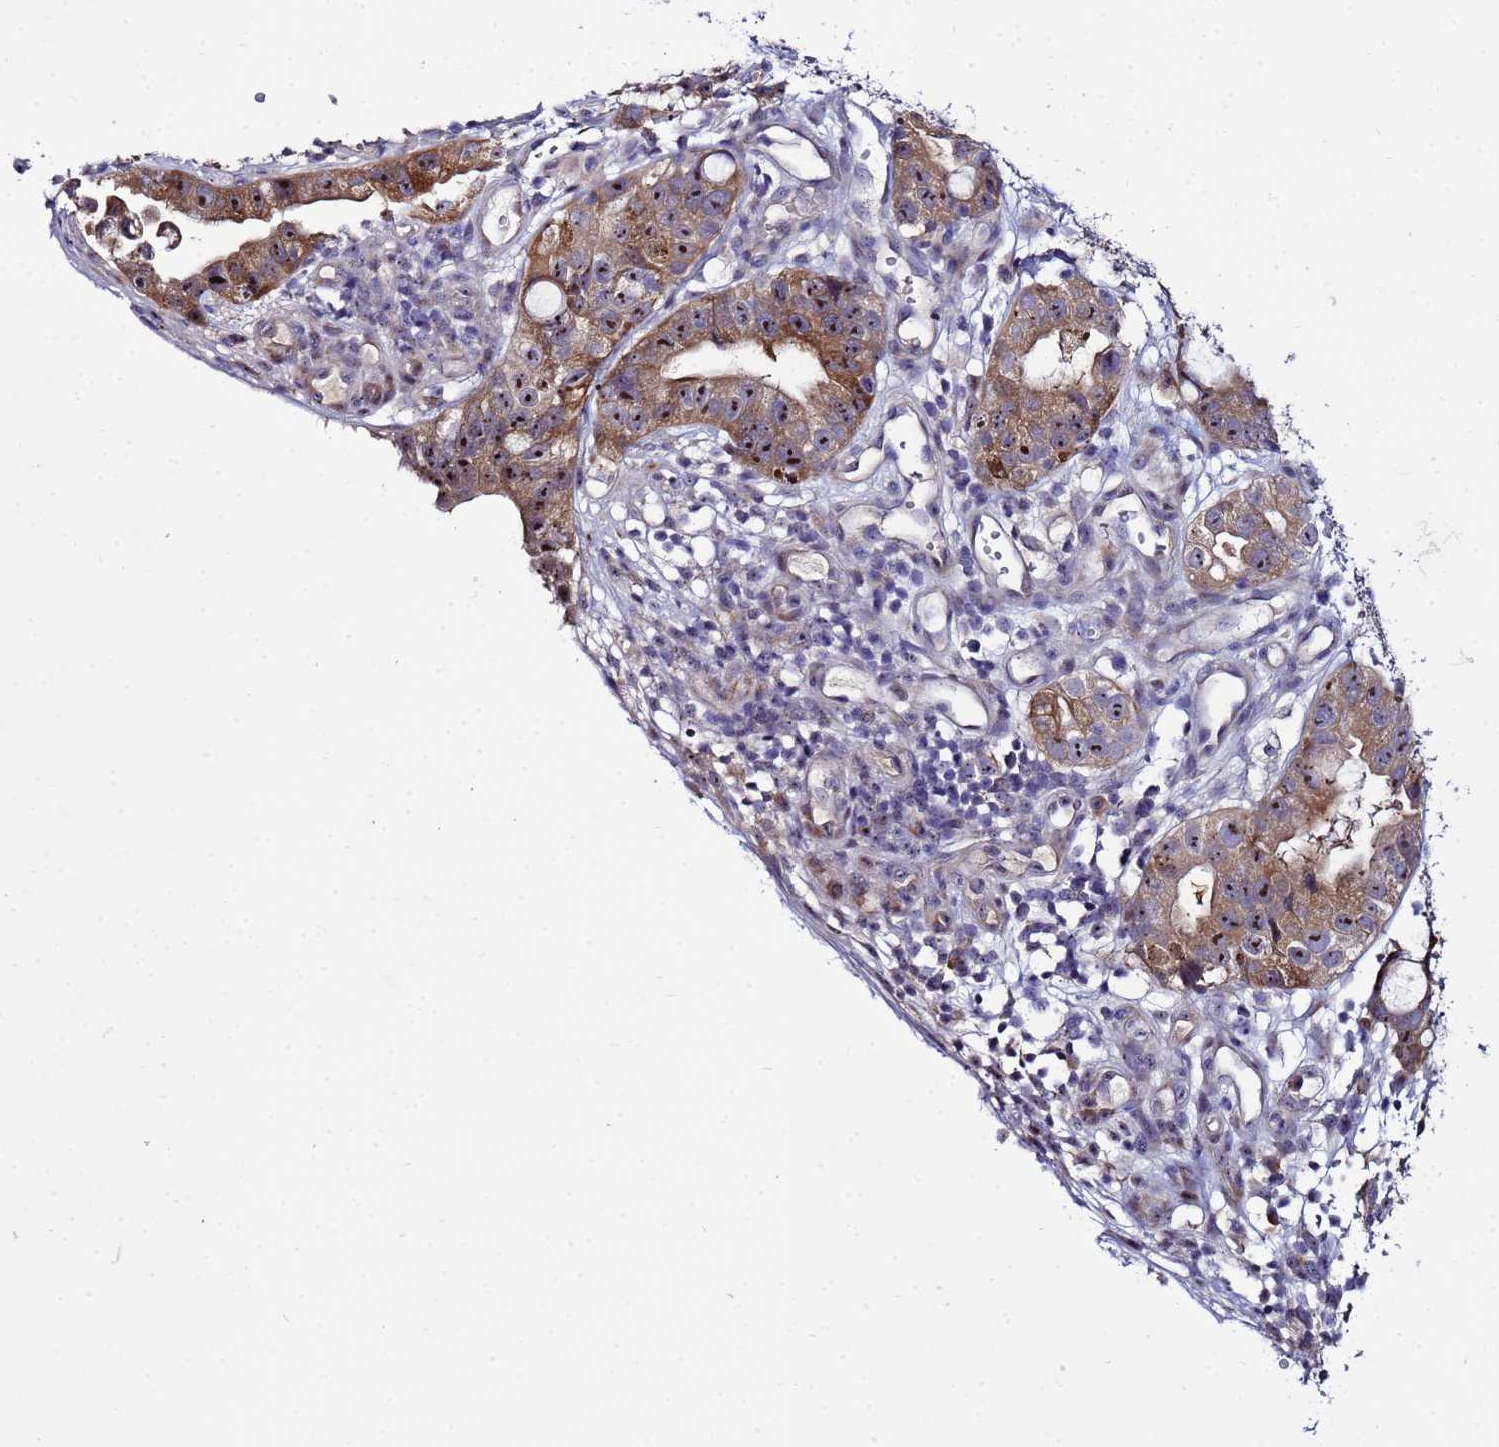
{"staining": {"intensity": "moderate", "quantity": ">75%", "location": "cytoplasmic/membranous,nuclear"}, "tissue": "stomach cancer", "cell_type": "Tumor cells", "image_type": "cancer", "snomed": [{"axis": "morphology", "description": "Adenocarcinoma, NOS"}, {"axis": "topography", "description": "Stomach"}], "caption": "Moderate cytoplasmic/membranous and nuclear expression for a protein is identified in about >75% of tumor cells of stomach adenocarcinoma using IHC.", "gene": "NOL8", "patient": {"sex": "male", "age": 55}}